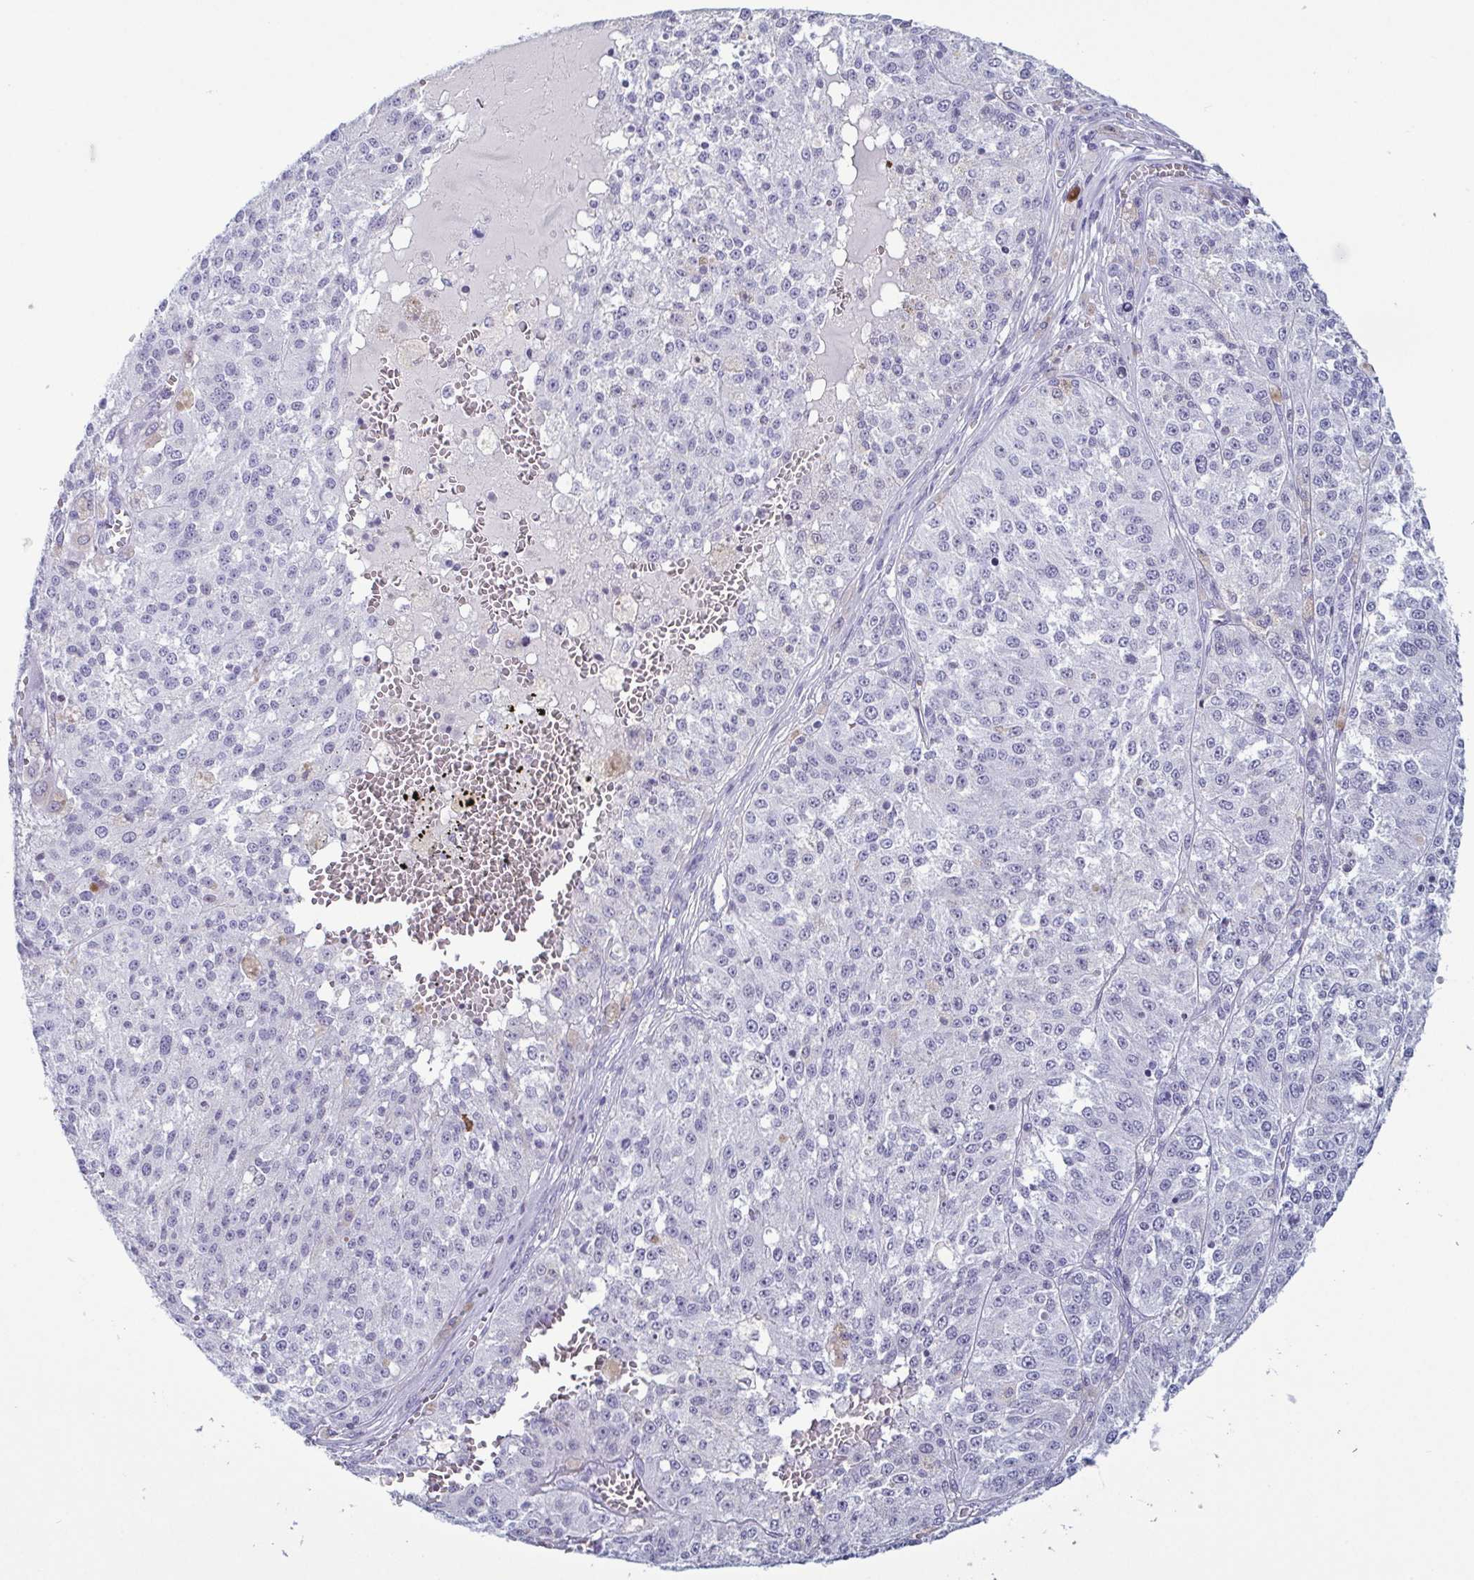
{"staining": {"intensity": "negative", "quantity": "none", "location": "none"}, "tissue": "melanoma", "cell_type": "Tumor cells", "image_type": "cancer", "snomed": [{"axis": "morphology", "description": "Malignant melanoma, Metastatic site"}, {"axis": "topography", "description": "Lymph node"}], "caption": "Immunohistochemical staining of human melanoma demonstrates no significant expression in tumor cells. The staining is performed using DAB brown chromogen with nuclei counter-stained in using hematoxylin.", "gene": "KRT10", "patient": {"sex": "female", "age": 64}}